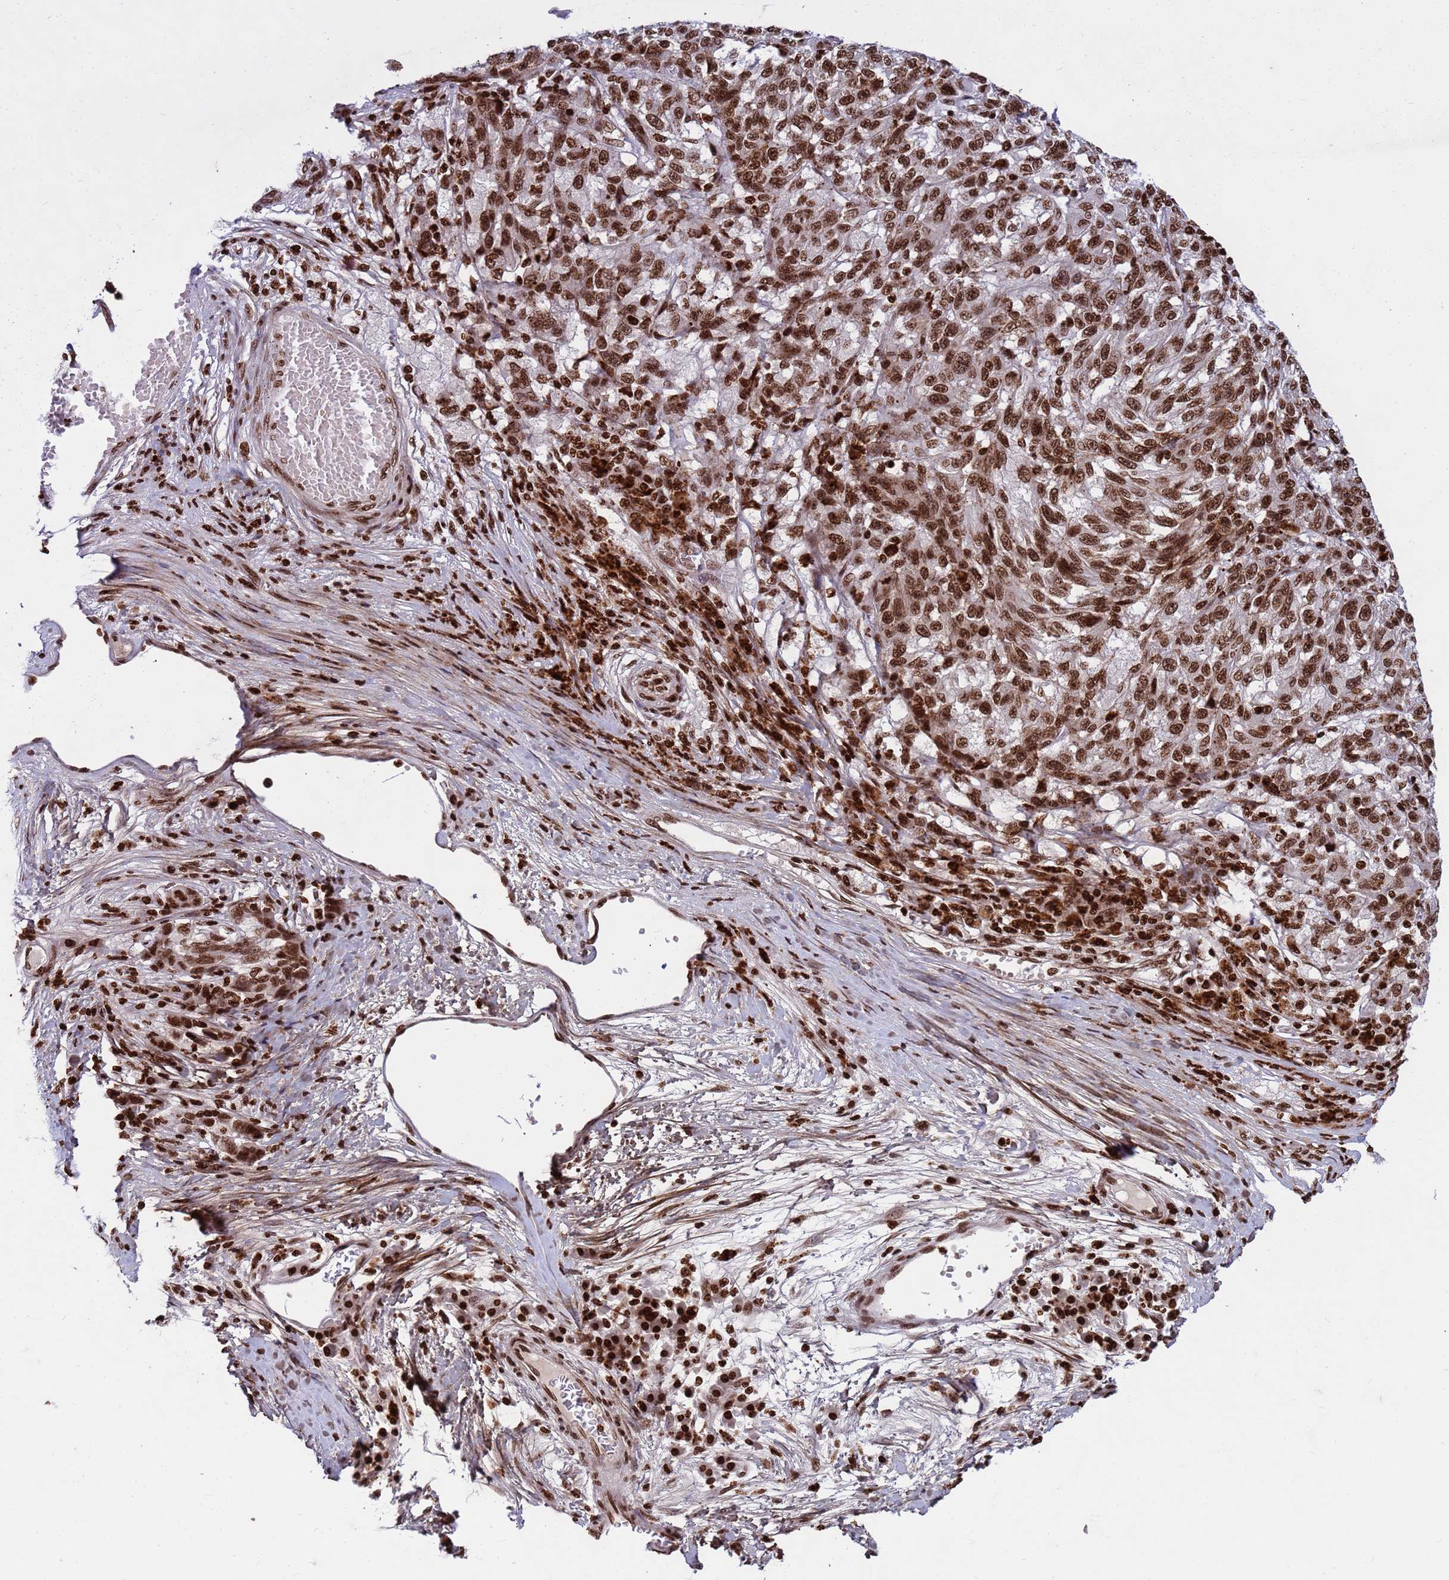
{"staining": {"intensity": "strong", "quantity": ">75%", "location": "nuclear"}, "tissue": "melanoma", "cell_type": "Tumor cells", "image_type": "cancer", "snomed": [{"axis": "morphology", "description": "Malignant melanoma, NOS"}, {"axis": "topography", "description": "Skin"}], "caption": "A brown stain shows strong nuclear expression of a protein in human malignant melanoma tumor cells. (Brightfield microscopy of DAB IHC at high magnification).", "gene": "H3-3B", "patient": {"sex": "male", "age": 53}}